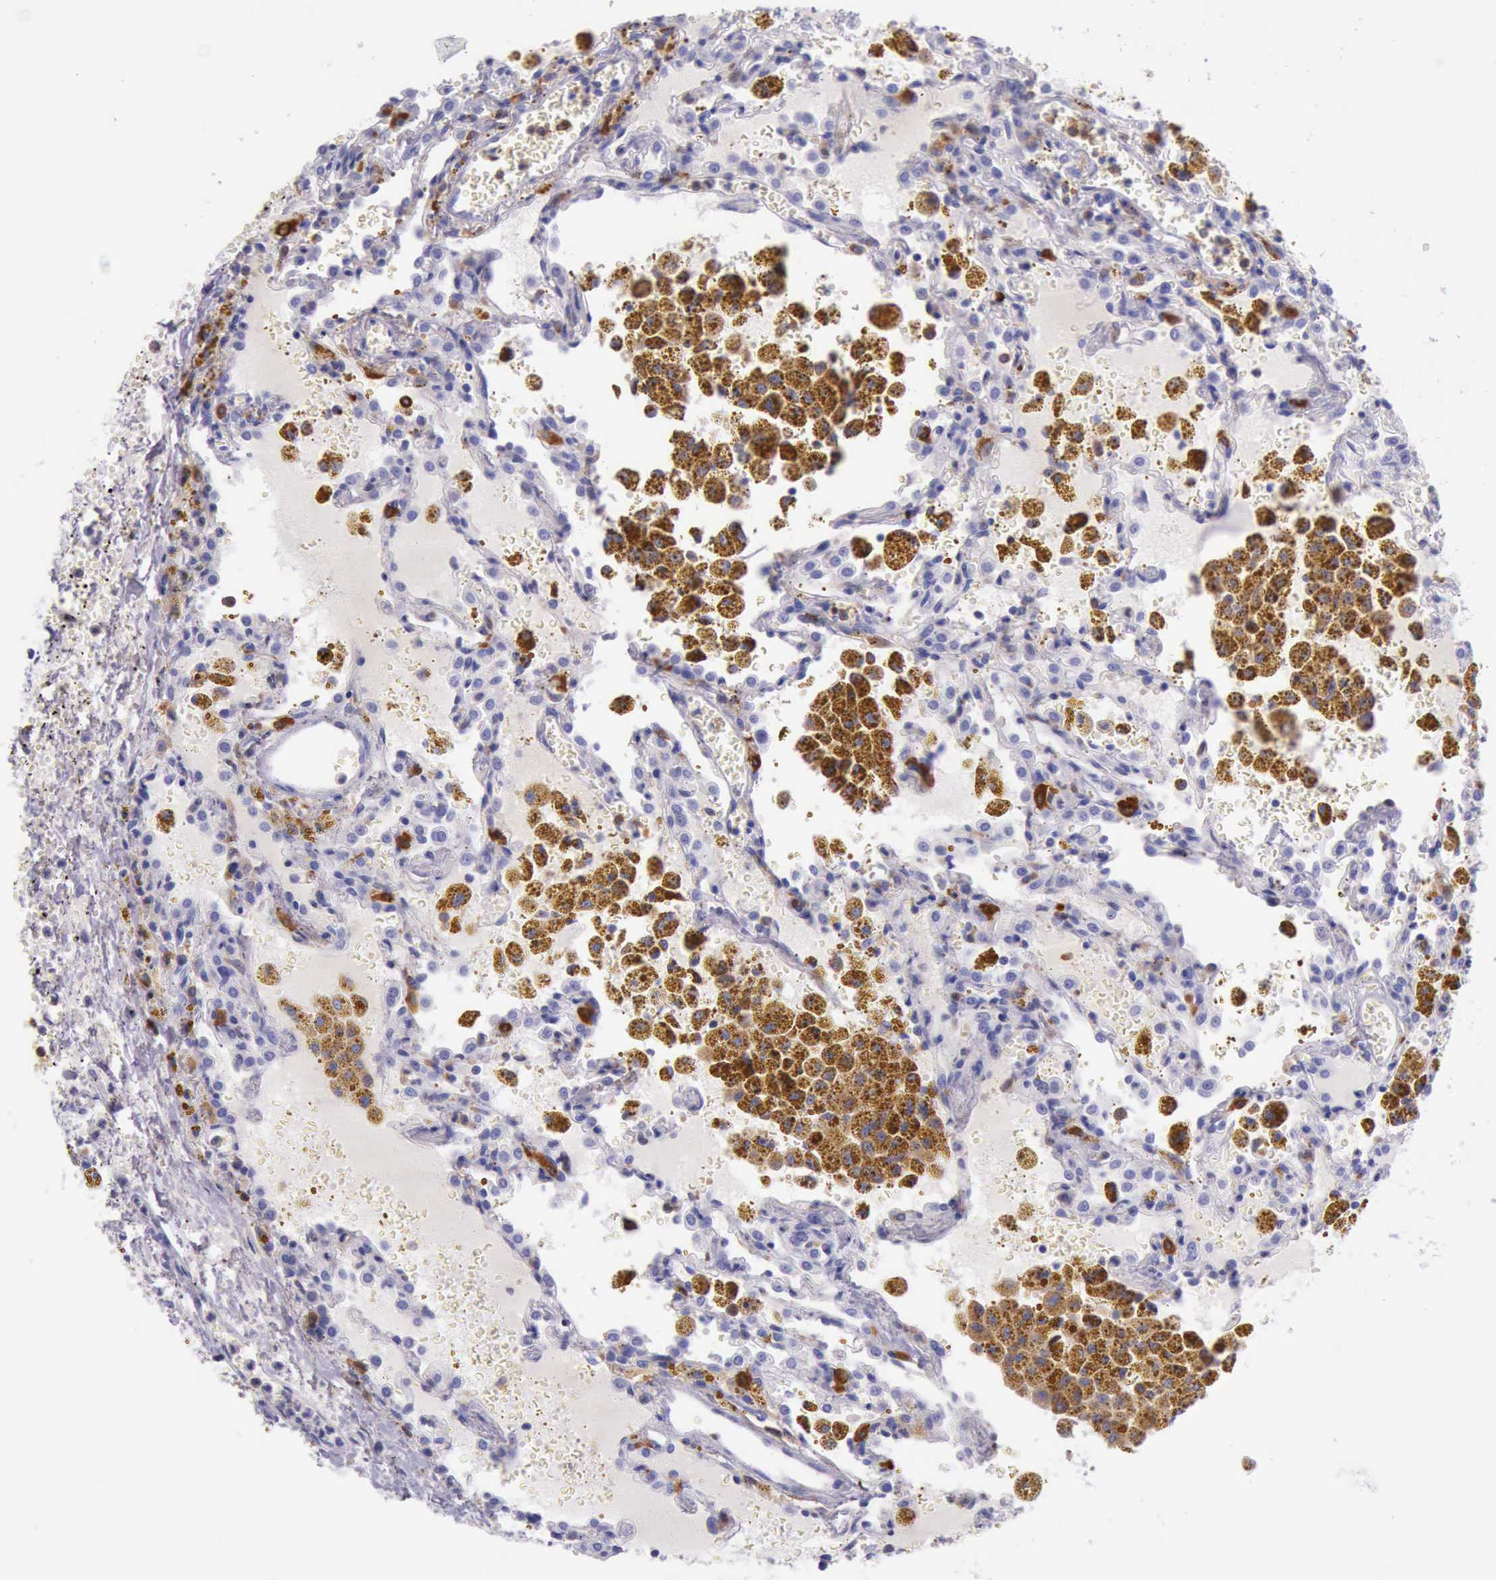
{"staining": {"intensity": "negative", "quantity": "none", "location": "none"}, "tissue": "carcinoid", "cell_type": "Tumor cells", "image_type": "cancer", "snomed": [{"axis": "morphology", "description": "Carcinoid, malignant, NOS"}, {"axis": "topography", "description": "Bronchus"}], "caption": "Carcinoid (malignant) was stained to show a protein in brown. There is no significant staining in tumor cells.", "gene": "BTK", "patient": {"sex": "male", "age": 55}}